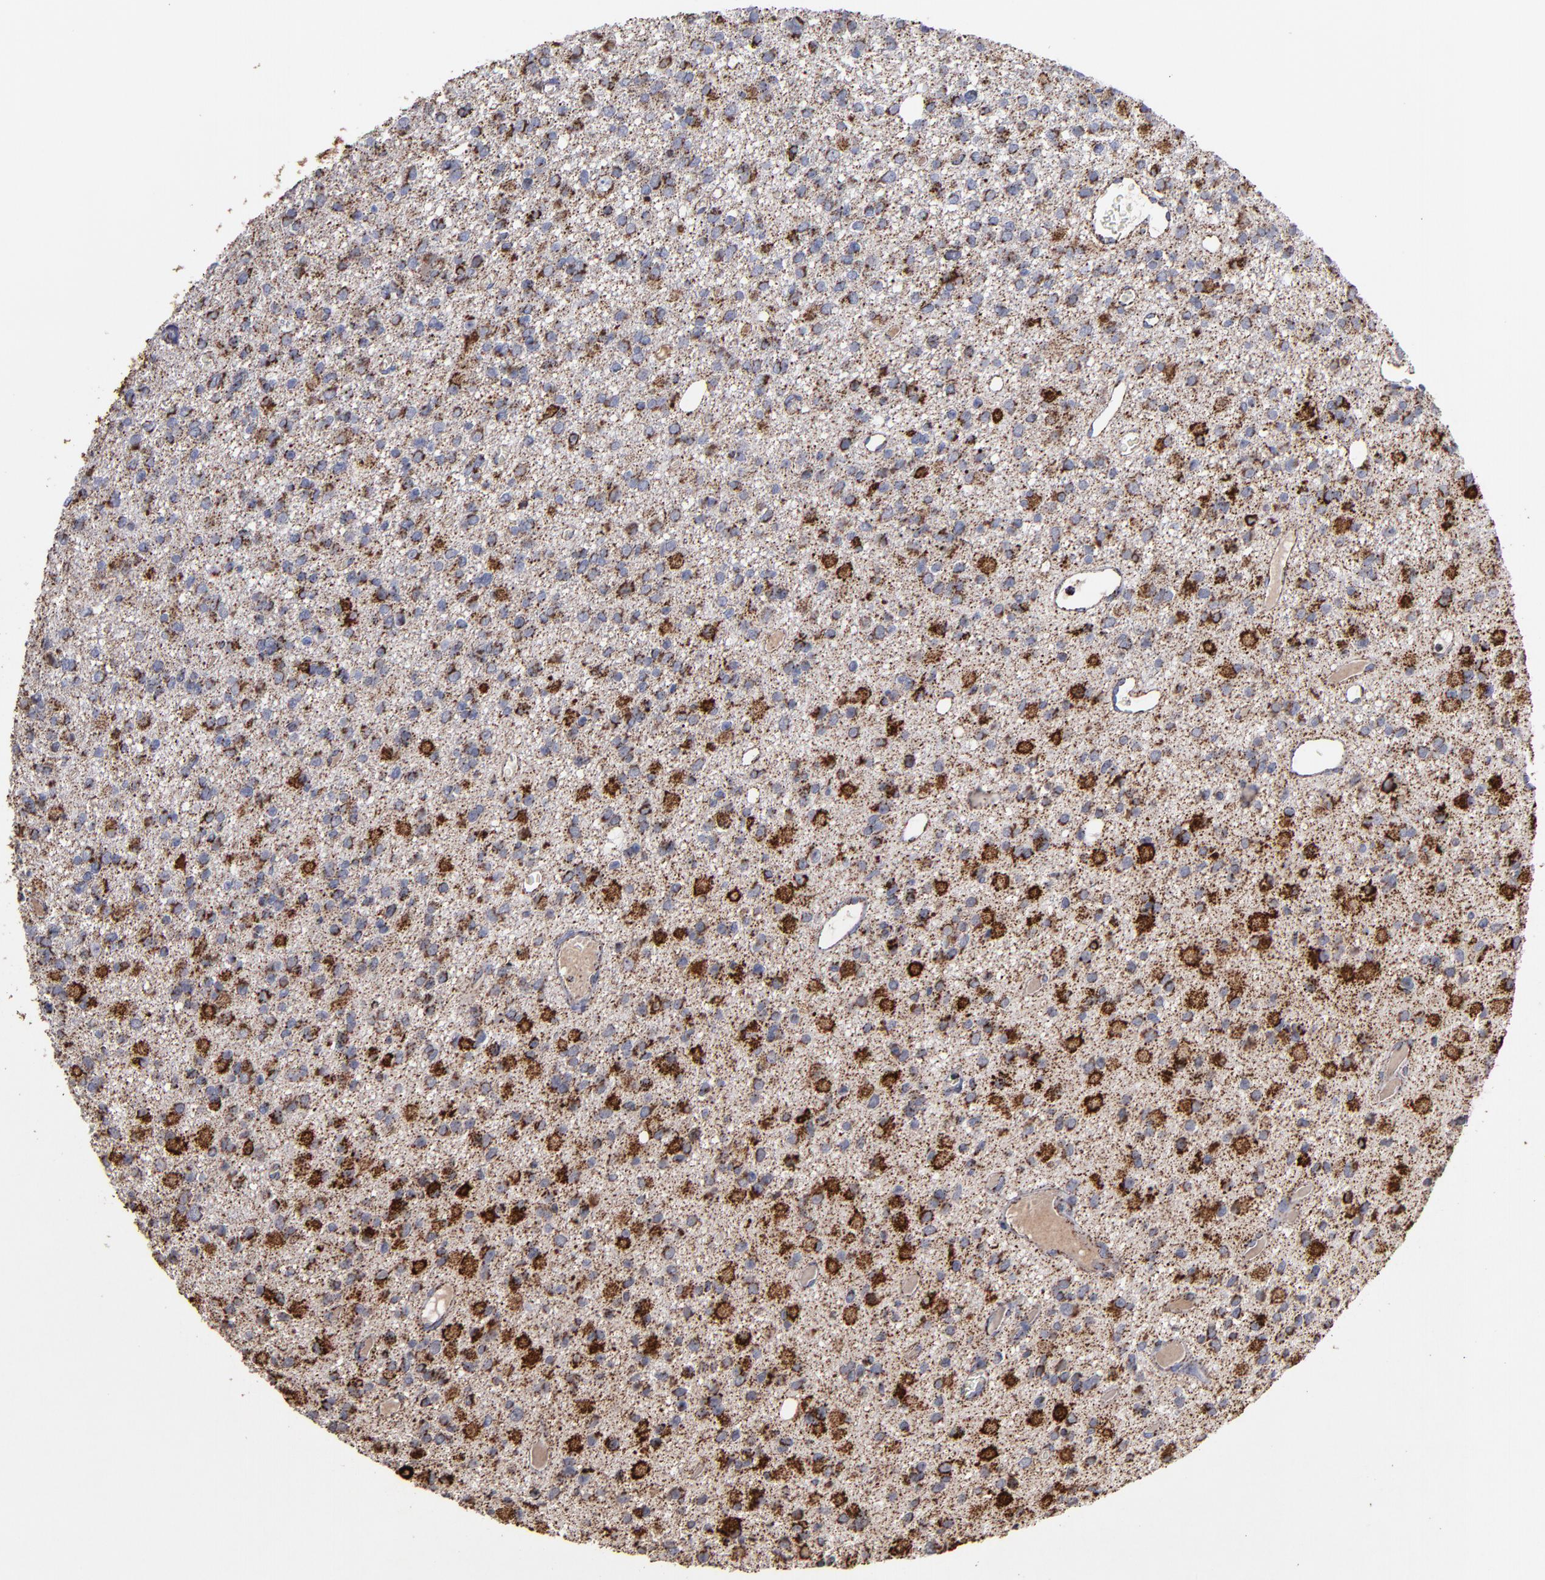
{"staining": {"intensity": "moderate", "quantity": ">75%", "location": "cytoplasmic/membranous,nuclear"}, "tissue": "glioma", "cell_type": "Tumor cells", "image_type": "cancer", "snomed": [{"axis": "morphology", "description": "Glioma, malignant, Low grade"}, {"axis": "topography", "description": "Brain"}], "caption": "Human glioma stained with a brown dye demonstrates moderate cytoplasmic/membranous and nuclear positive staining in about >75% of tumor cells.", "gene": "SOD2", "patient": {"sex": "male", "age": 42}}